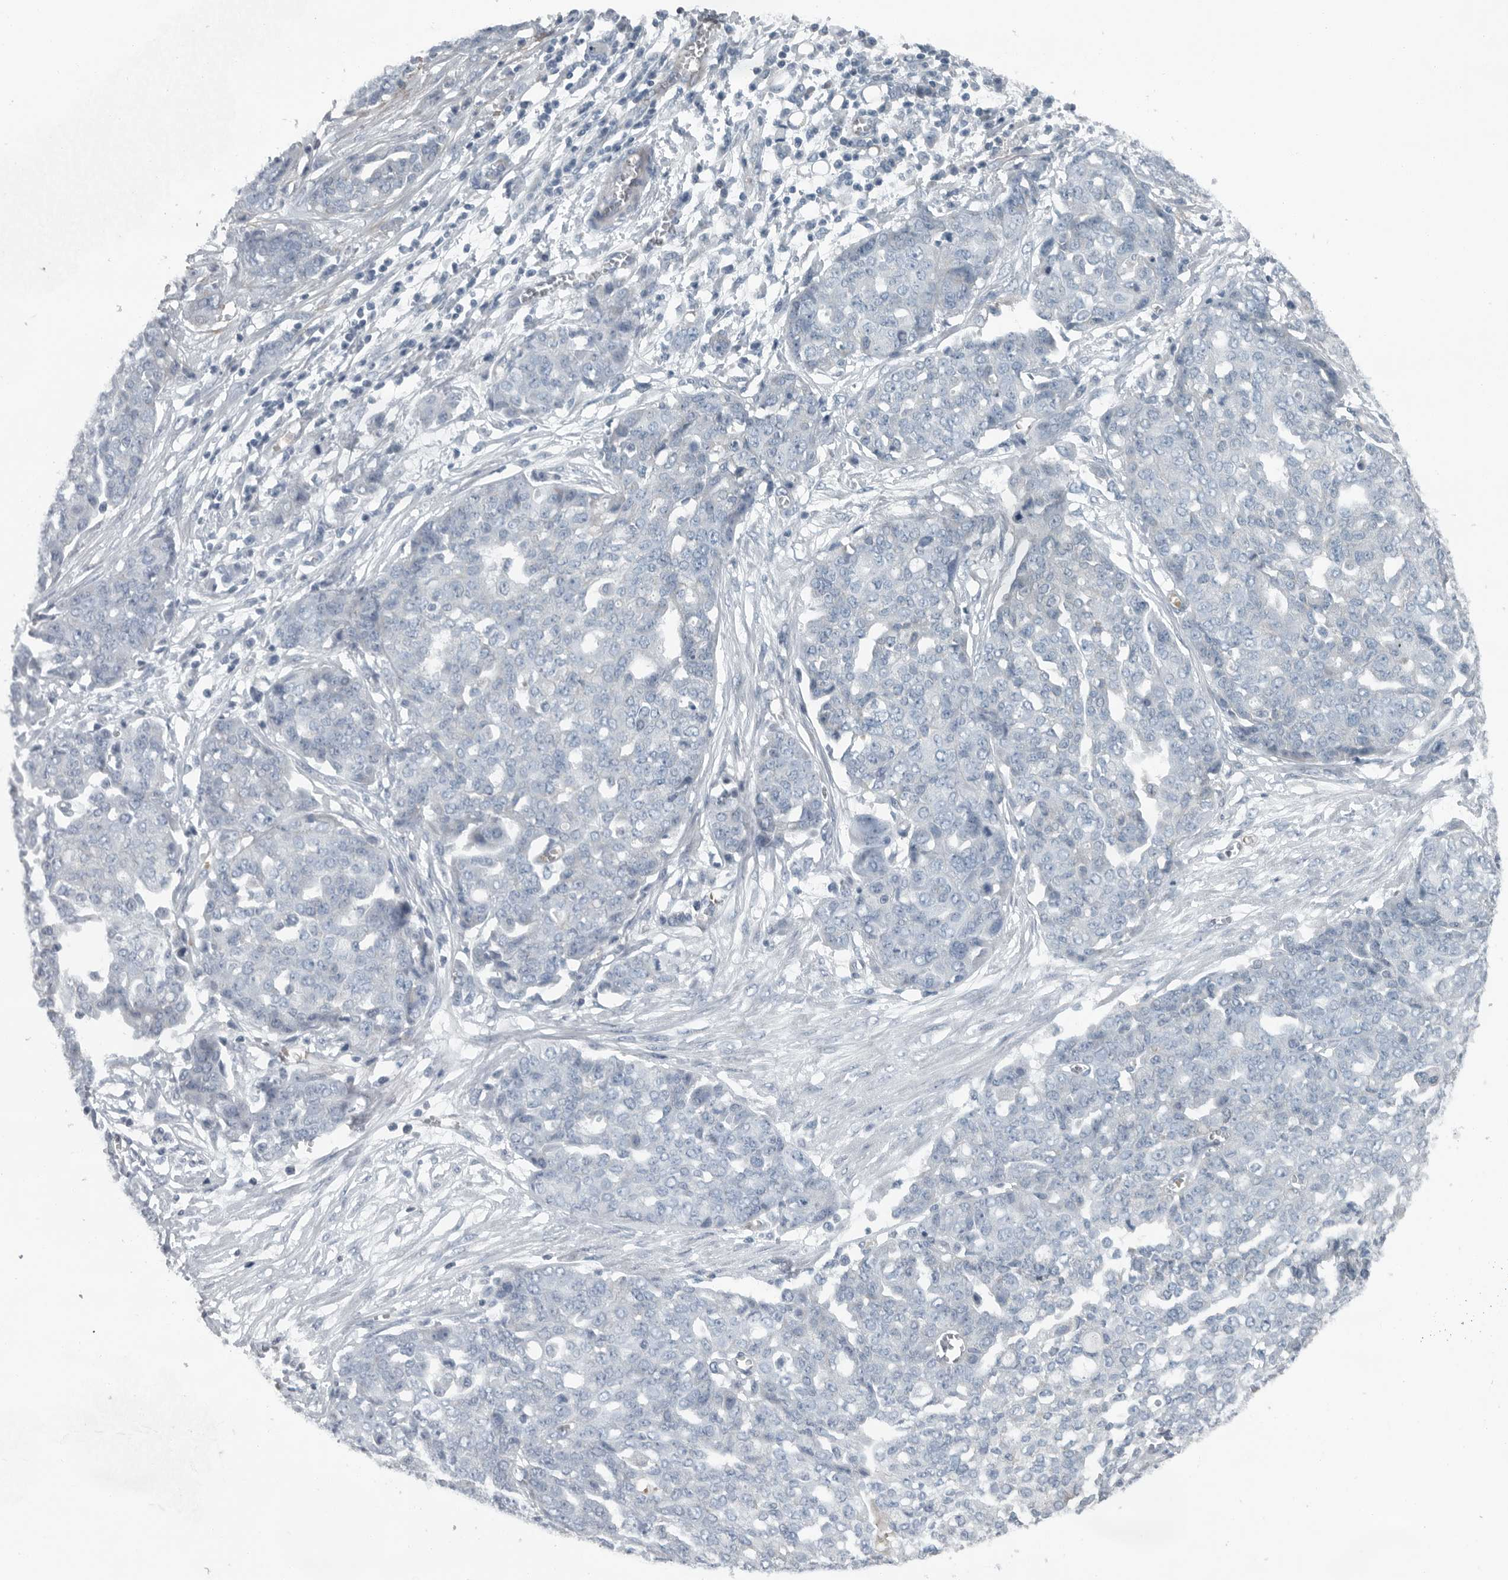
{"staining": {"intensity": "negative", "quantity": "none", "location": "none"}, "tissue": "ovarian cancer", "cell_type": "Tumor cells", "image_type": "cancer", "snomed": [{"axis": "morphology", "description": "Cystadenocarcinoma, serous, NOS"}, {"axis": "topography", "description": "Soft tissue"}, {"axis": "topography", "description": "Ovary"}], "caption": "Protein analysis of ovarian serous cystadenocarcinoma exhibits no significant positivity in tumor cells.", "gene": "MPP3", "patient": {"sex": "female", "age": 57}}